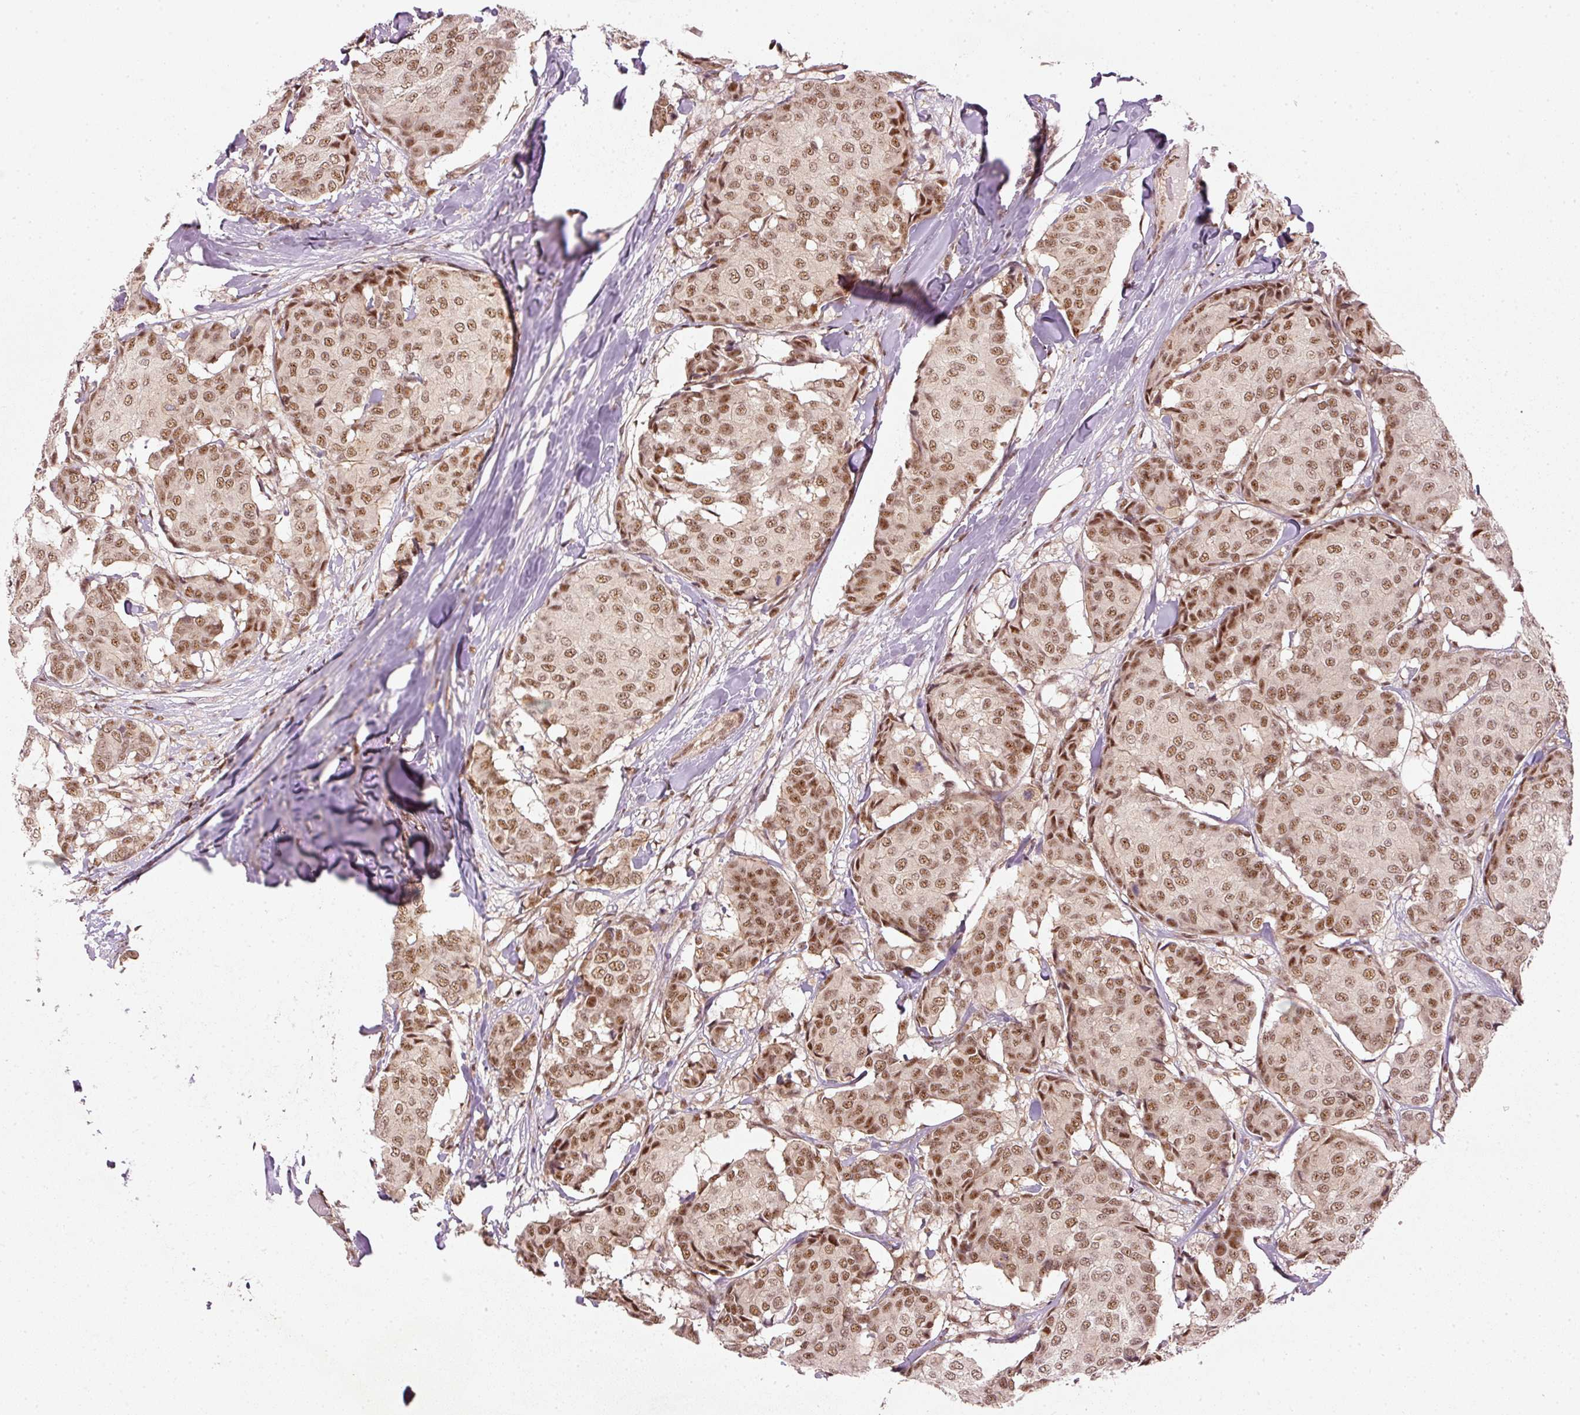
{"staining": {"intensity": "moderate", "quantity": ">75%", "location": "nuclear"}, "tissue": "breast cancer", "cell_type": "Tumor cells", "image_type": "cancer", "snomed": [{"axis": "morphology", "description": "Duct carcinoma"}, {"axis": "topography", "description": "Breast"}], "caption": "Immunohistochemical staining of human breast invasive ductal carcinoma shows medium levels of moderate nuclear protein staining in about >75% of tumor cells.", "gene": "THOC6", "patient": {"sex": "female", "age": 75}}